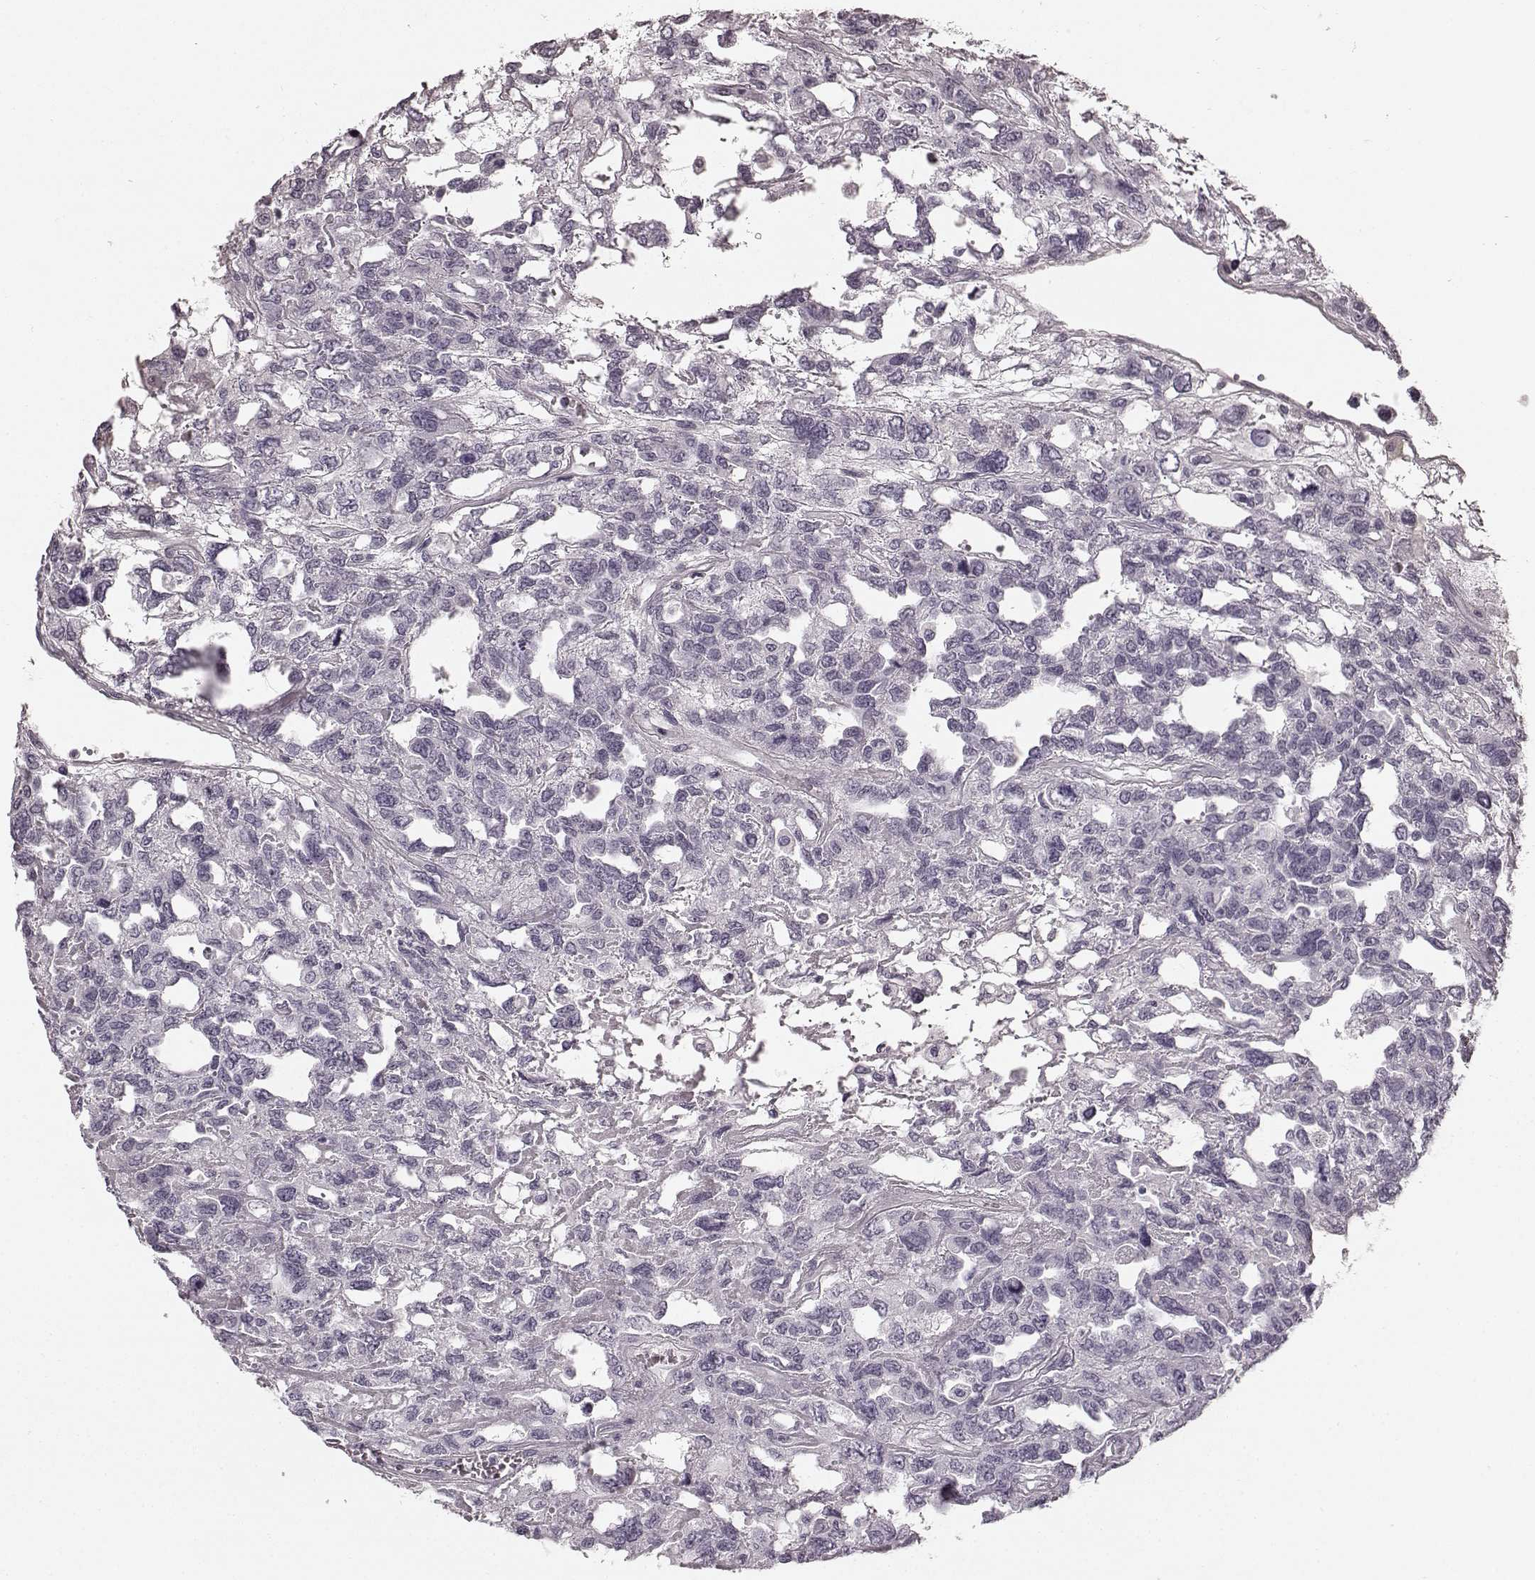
{"staining": {"intensity": "negative", "quantity": "none", "location": "none"}, "tissue": "testis cancer", "cell_type": "Tumor cells", "image_type": "cancer", "snomed": [{"axis": "morphology", "description": "Seminoma, NOS"}, {"axis": "topography", "description": "Testis"}], "caption": "Immunohistochemical staining of testis seminoma demonstrates no significant expression in tumor cells.", "gene": "TMPRSS15", "patient": {"sex": "male", "age": 52}}